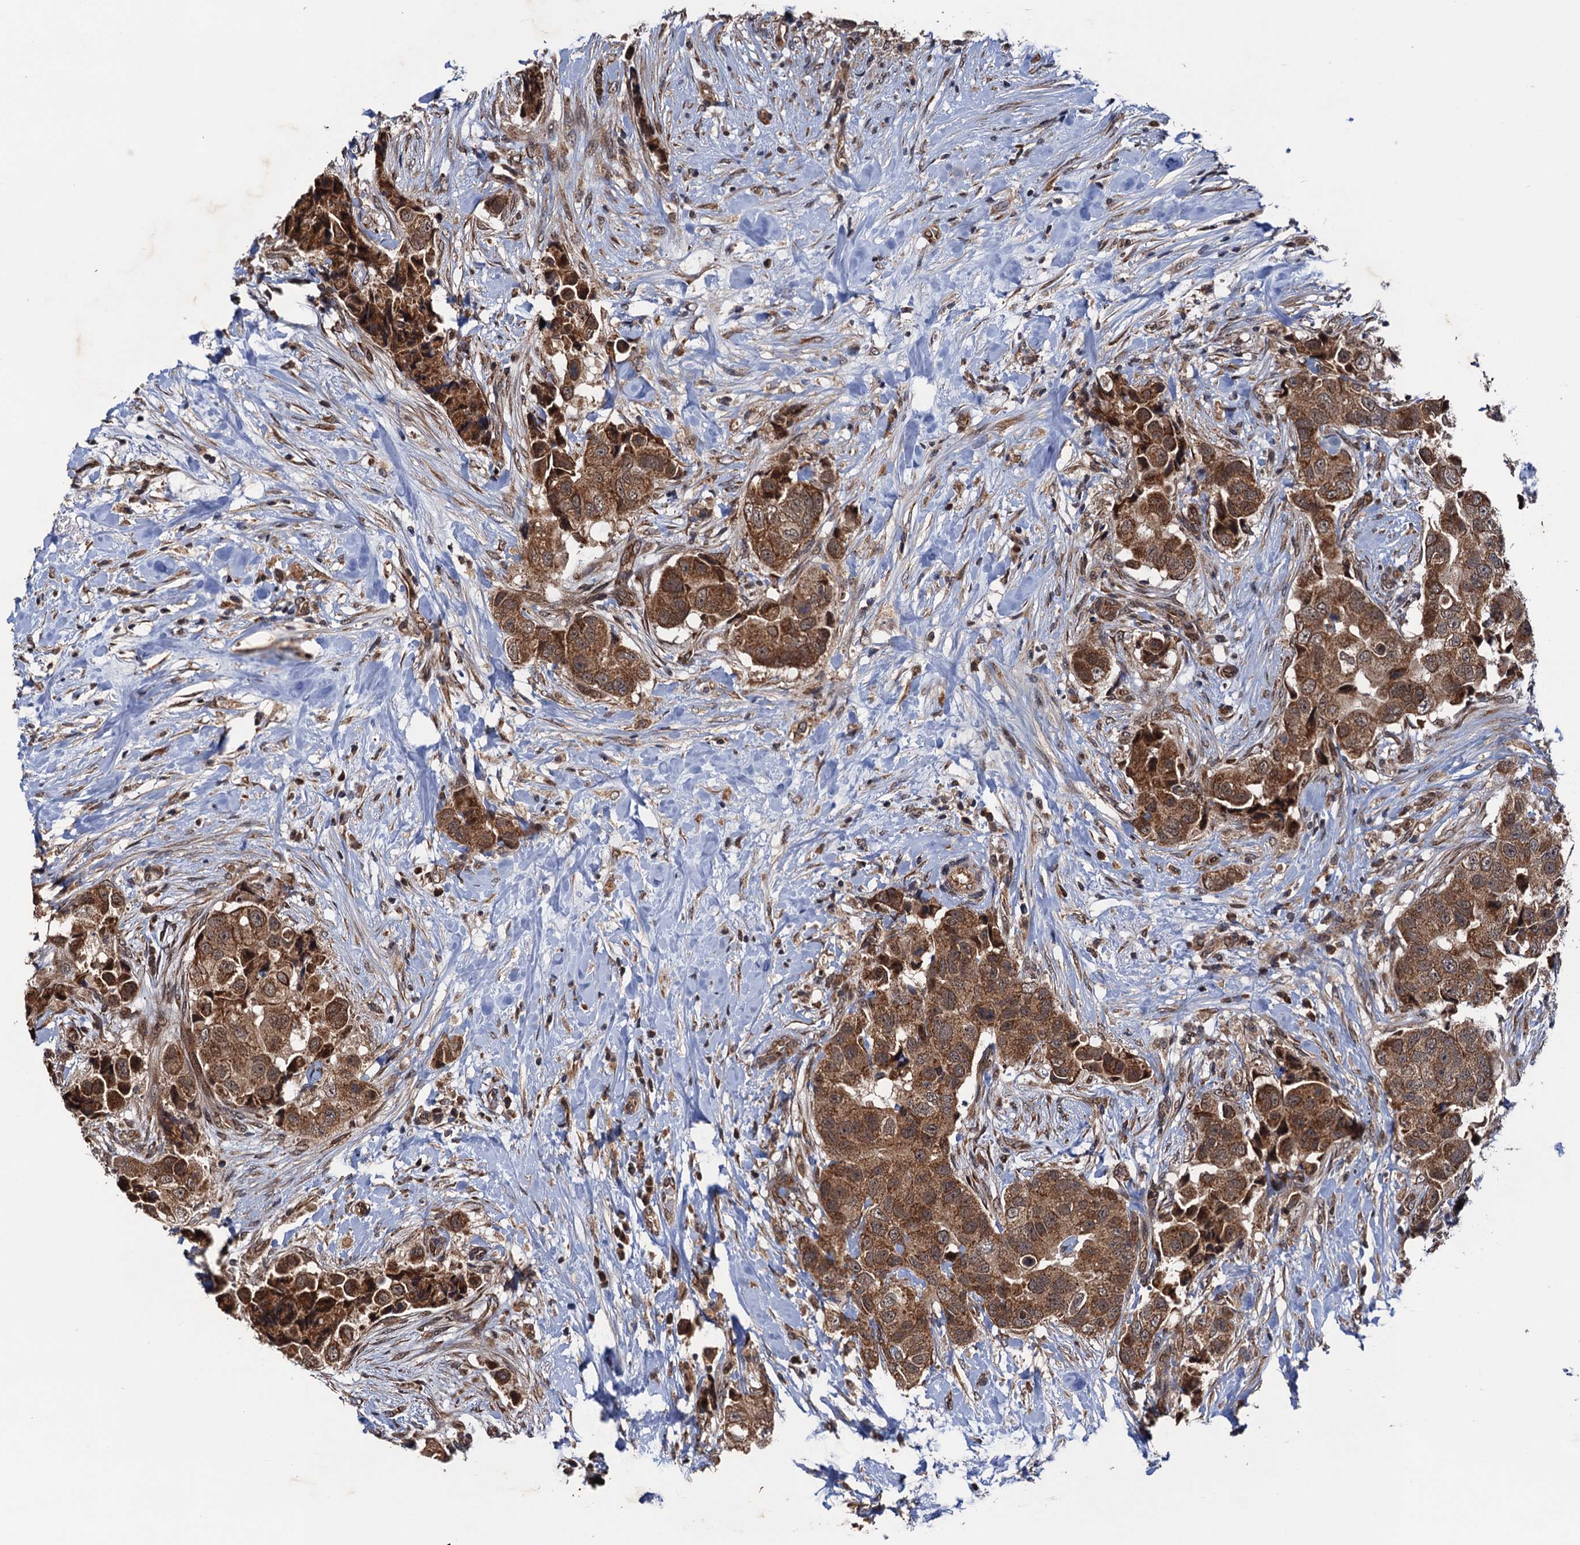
{"staining": {"intensity": "moderate", "quantity": ">75%", "location": "cytoplasmic/membranous"}, "tissue": "breast cancer", "cell_type": "Tumor cells", "image_type": "cancer", "snomed": [{"axis": "morphology", "description": "Normal tissue, NOS"}, {"axis": "morphology", "description": "Duct carcinoma"}, {"axis": "topography", "description": "Breast"}], "caption": "A high-resolution histopathology image shows IHC staining of breast cancer (infiltrating ductal carcinoma), which exhibits moderate cytoplasmic/membranous positivity in about >75% of tumor cells.", "gene": "NAA16", "patient": {"sex": "female", "age": 62}}